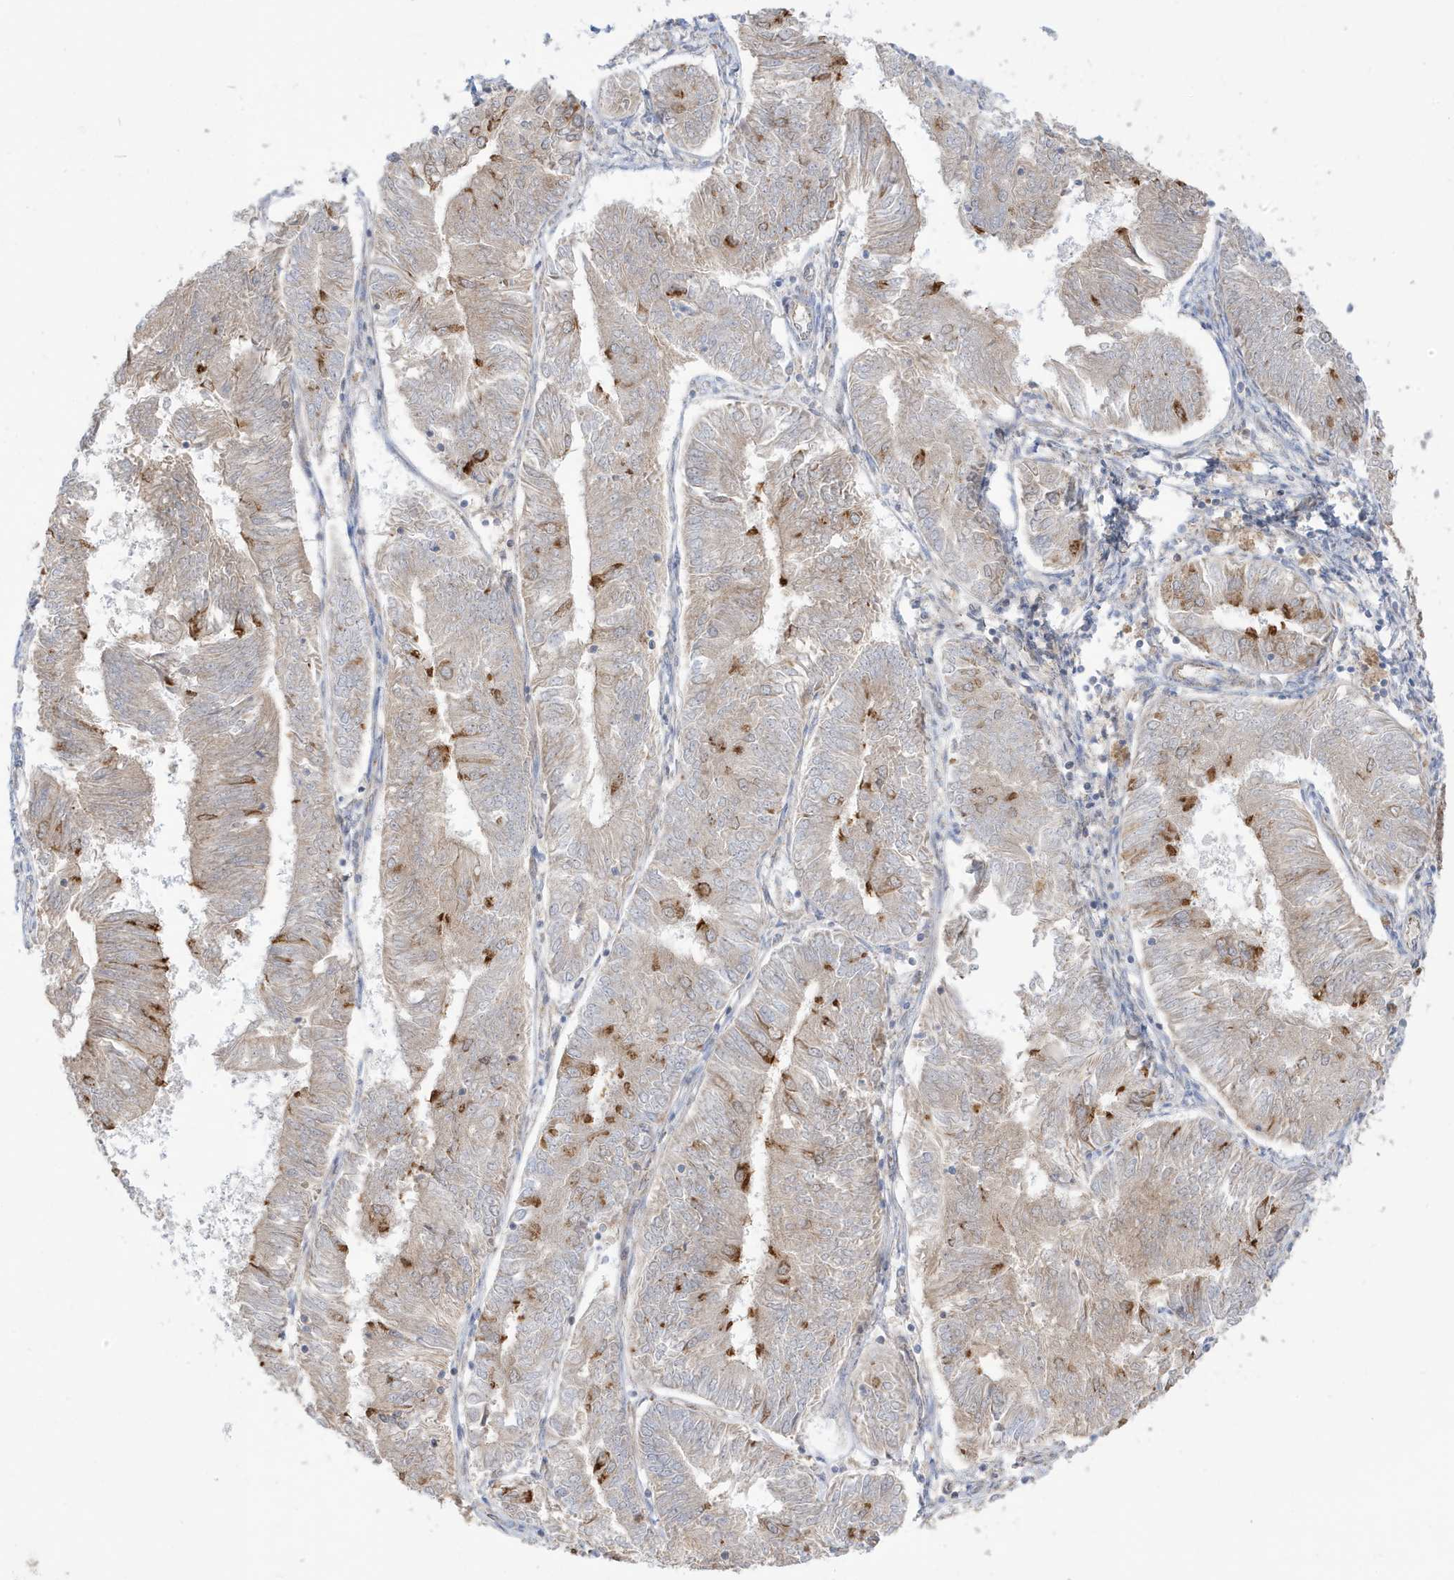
{"staining": {"intensity": "moderate", "quantity": "<25%", "location": "cytoplasmic/membranous"}, "tissue": "endometrial cancer", "cell_type": "Tumor cells", "image_type": "cancer", "snomed": [{"axis": "morphology", "description": "Adenocarcinoma, NOS"}, {"axis": "topography", "description": "Endometrium"}], "caption": "This photomicrograph displays immunohistochemistry (IHC) staining of endometrial cancer (adenocarcinoma), with low moderate cytoplasmic/membranous staining in approximately <25% of tumor cells.", "gene": "IFT57", "patient": {"sex": "female", "age": 58}}